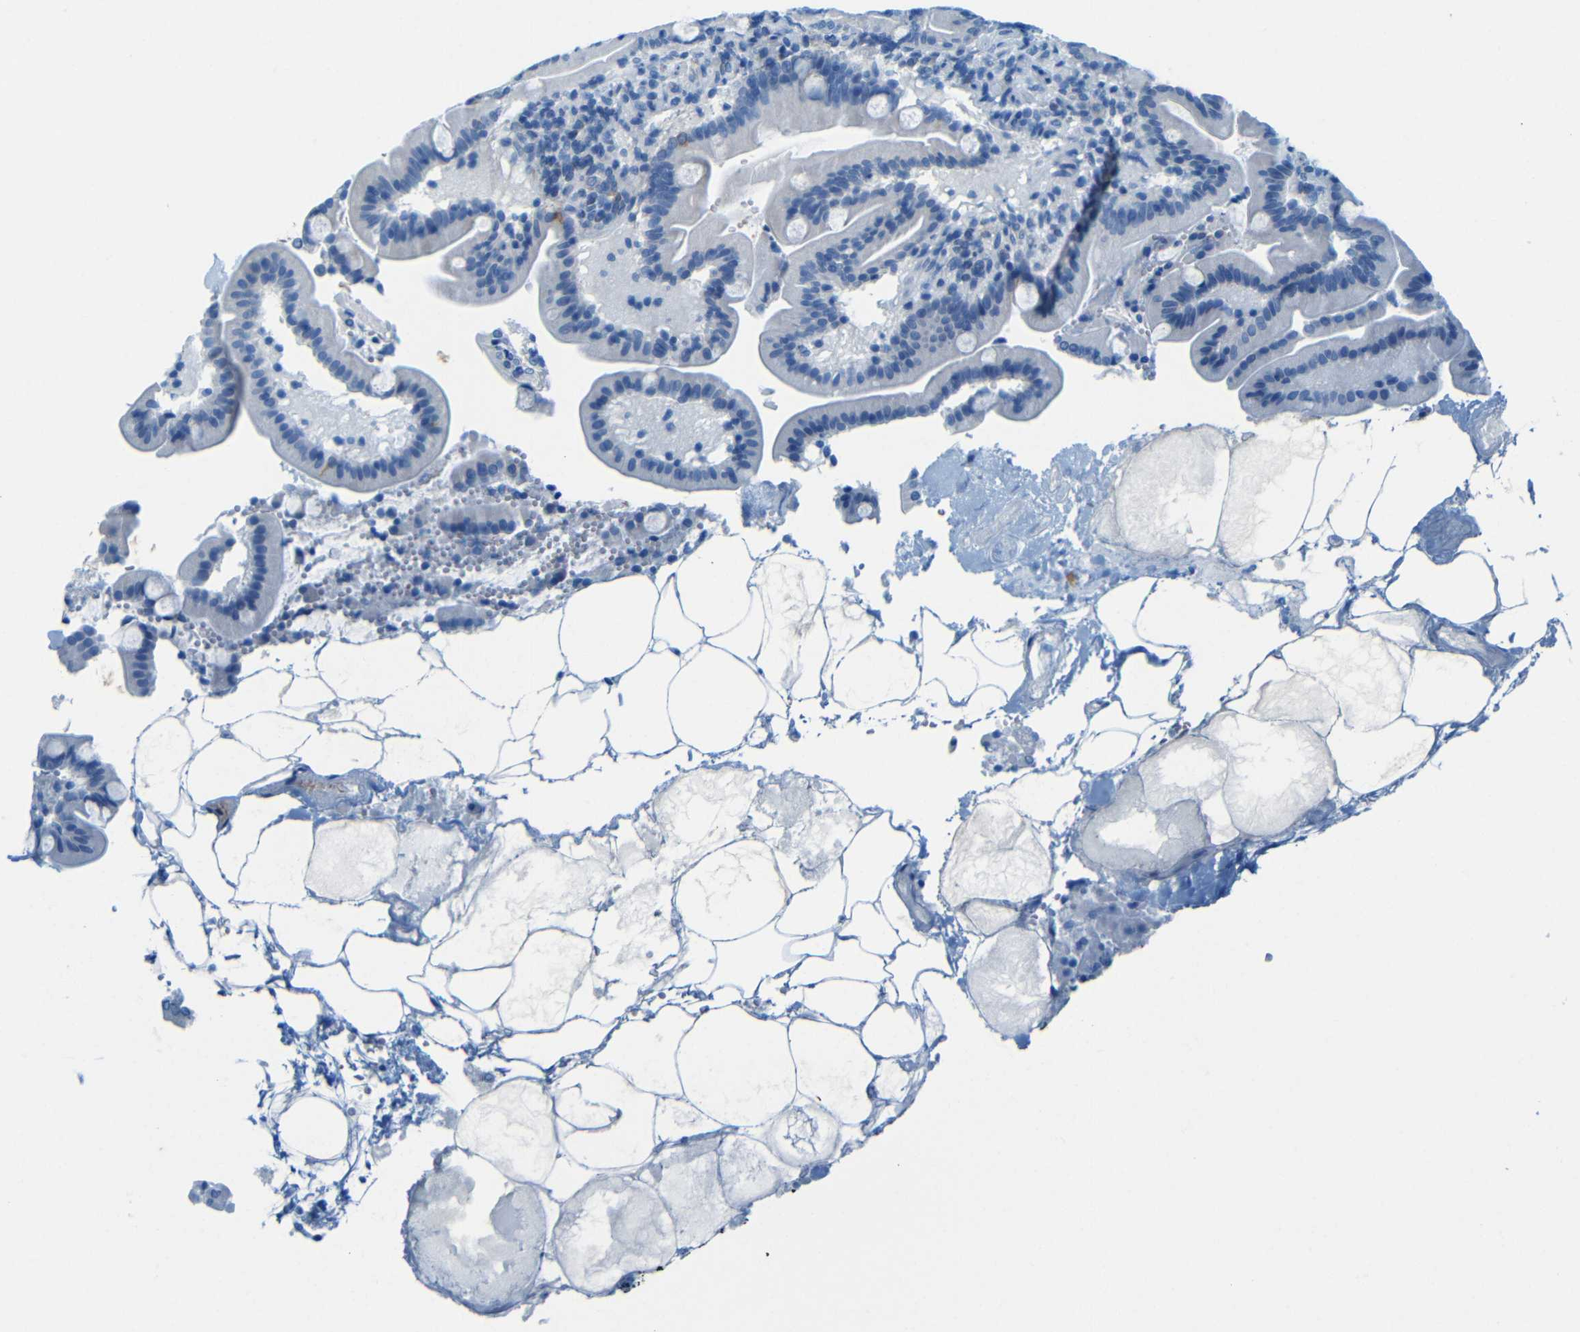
{"staining": {"intensity": "negative", "quantity": "none", "location": "none"}, "tissue": "duodenum", "cell_type": "Glandular cells", "image_type": "normal", "snomed": [{"axis": "morphology", "description": "Normal tissue, NOS"}, {"axis": "topography", "description": "Duodenum"}], "caption": "Immunohistochemistry (IHC) of benign human duodenum exhibits no staining in glandular cells. Nuclei are stained in blue.", "gene": "MAP2", "patient": {"sex": "male", "age": 54}}